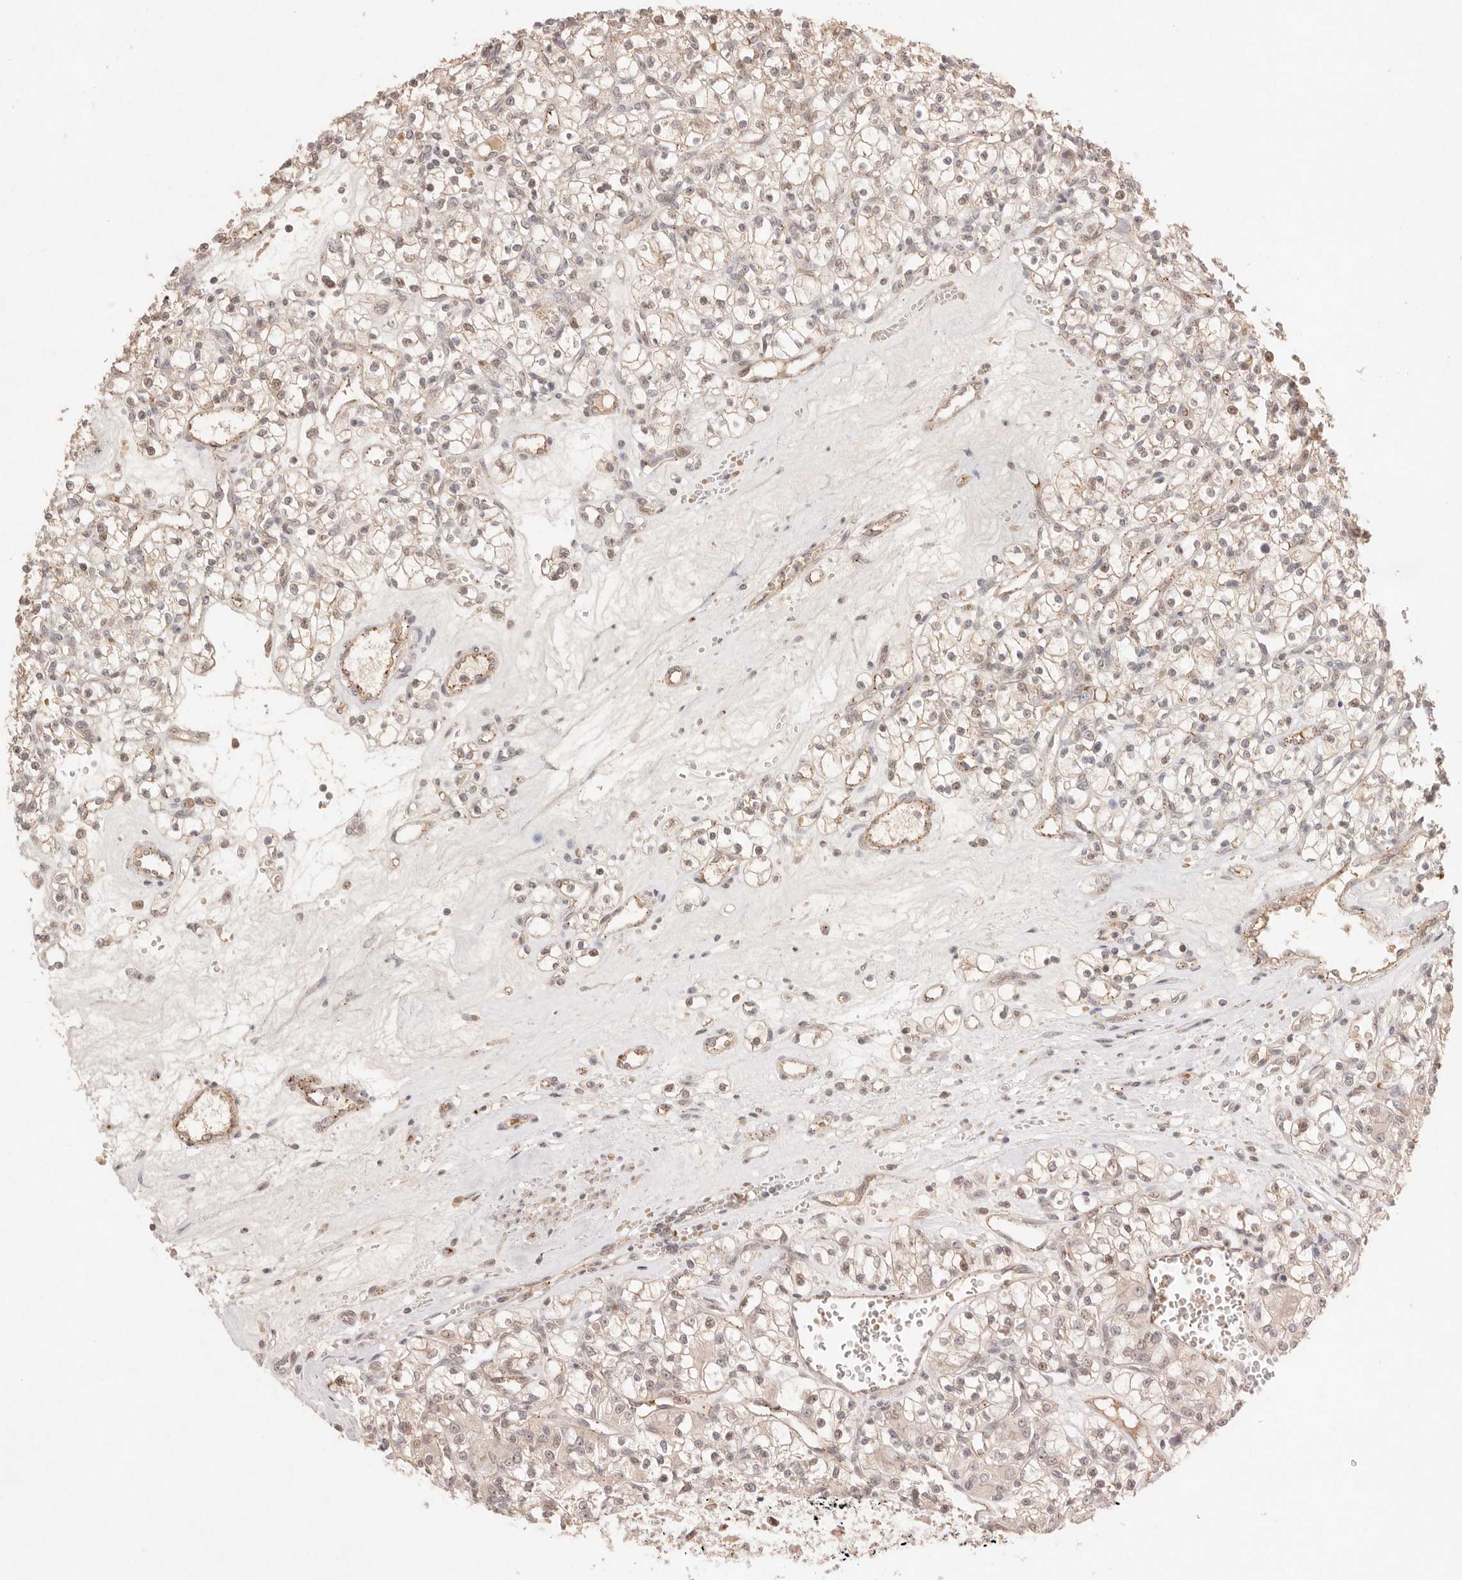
{"staining": {"intensity": "moderate", "quantity": ">75%", "location": "nuclear"}, "tissue": "renal cancer", "cell_type": "Tumor cells", "image_type": "cancer", "snomed": [{"axis": "morphology", "description": "Adenocarcinoma, NOS"}, {"axis": "topography", "description": "Kidney"}], "caption": "Renal cancer tissue displays moderate nuclear expression in approximately >75% of tumor cells, visualized by immunohistochemistry.", "gene": "MEP1A", "patient": {"sex": "female", "age": 59}}